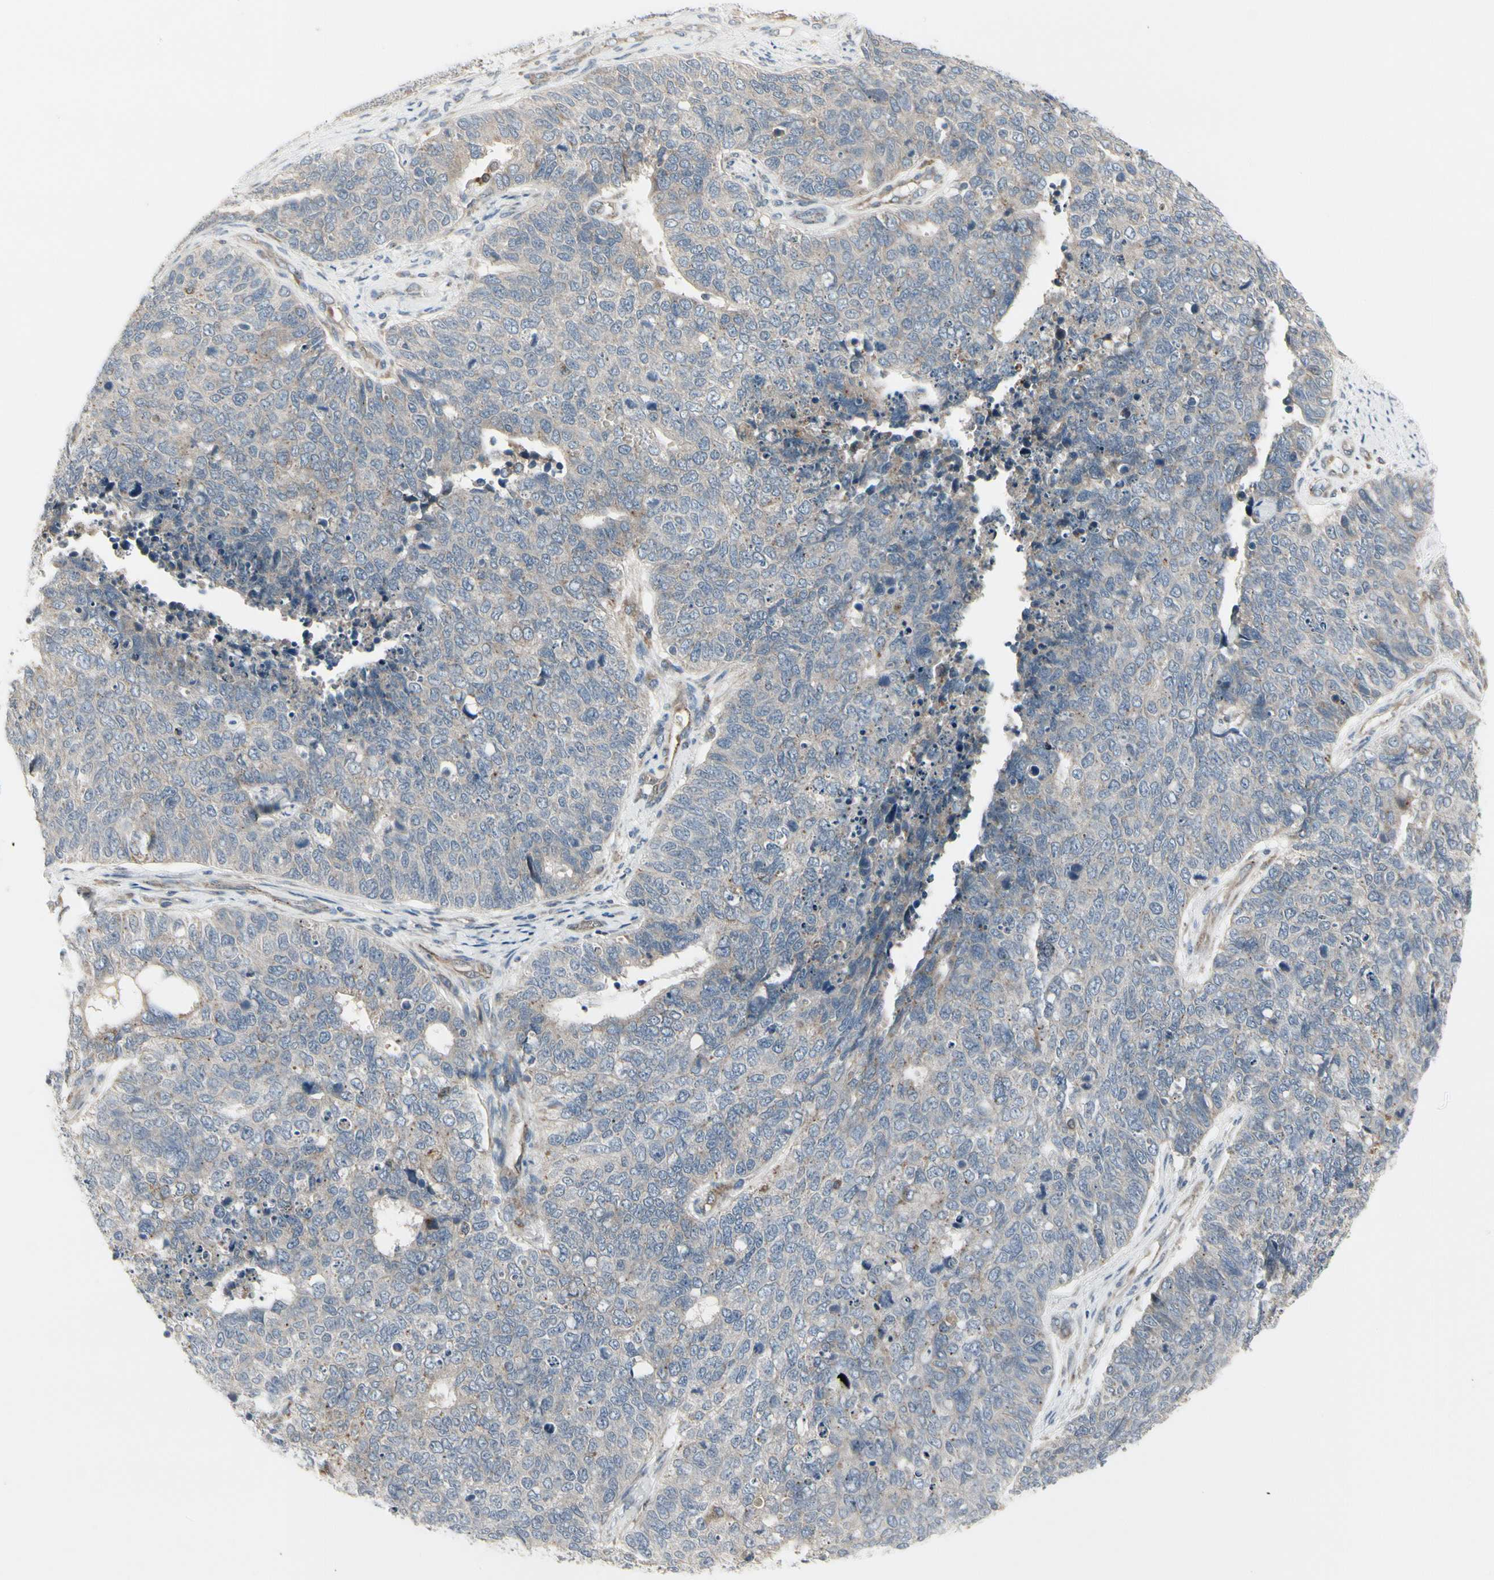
{"staining": {"intensity": "negative", "quantity": "none", "location": "none"}, "tissue": "cervical cancer", "cell_type": "Tumor cells", "image_type": "cancer", "snomed": [{"axis": "morphology", "description": "Squamous cell carcinoma, NOS"}, {"axis": "topography", "description": "Cervix"}], "caption": "Tumor cells show no significant positivity in cervical cancer.", "gene": "GRN", "patient": {"sex": "female", "age": 63}}